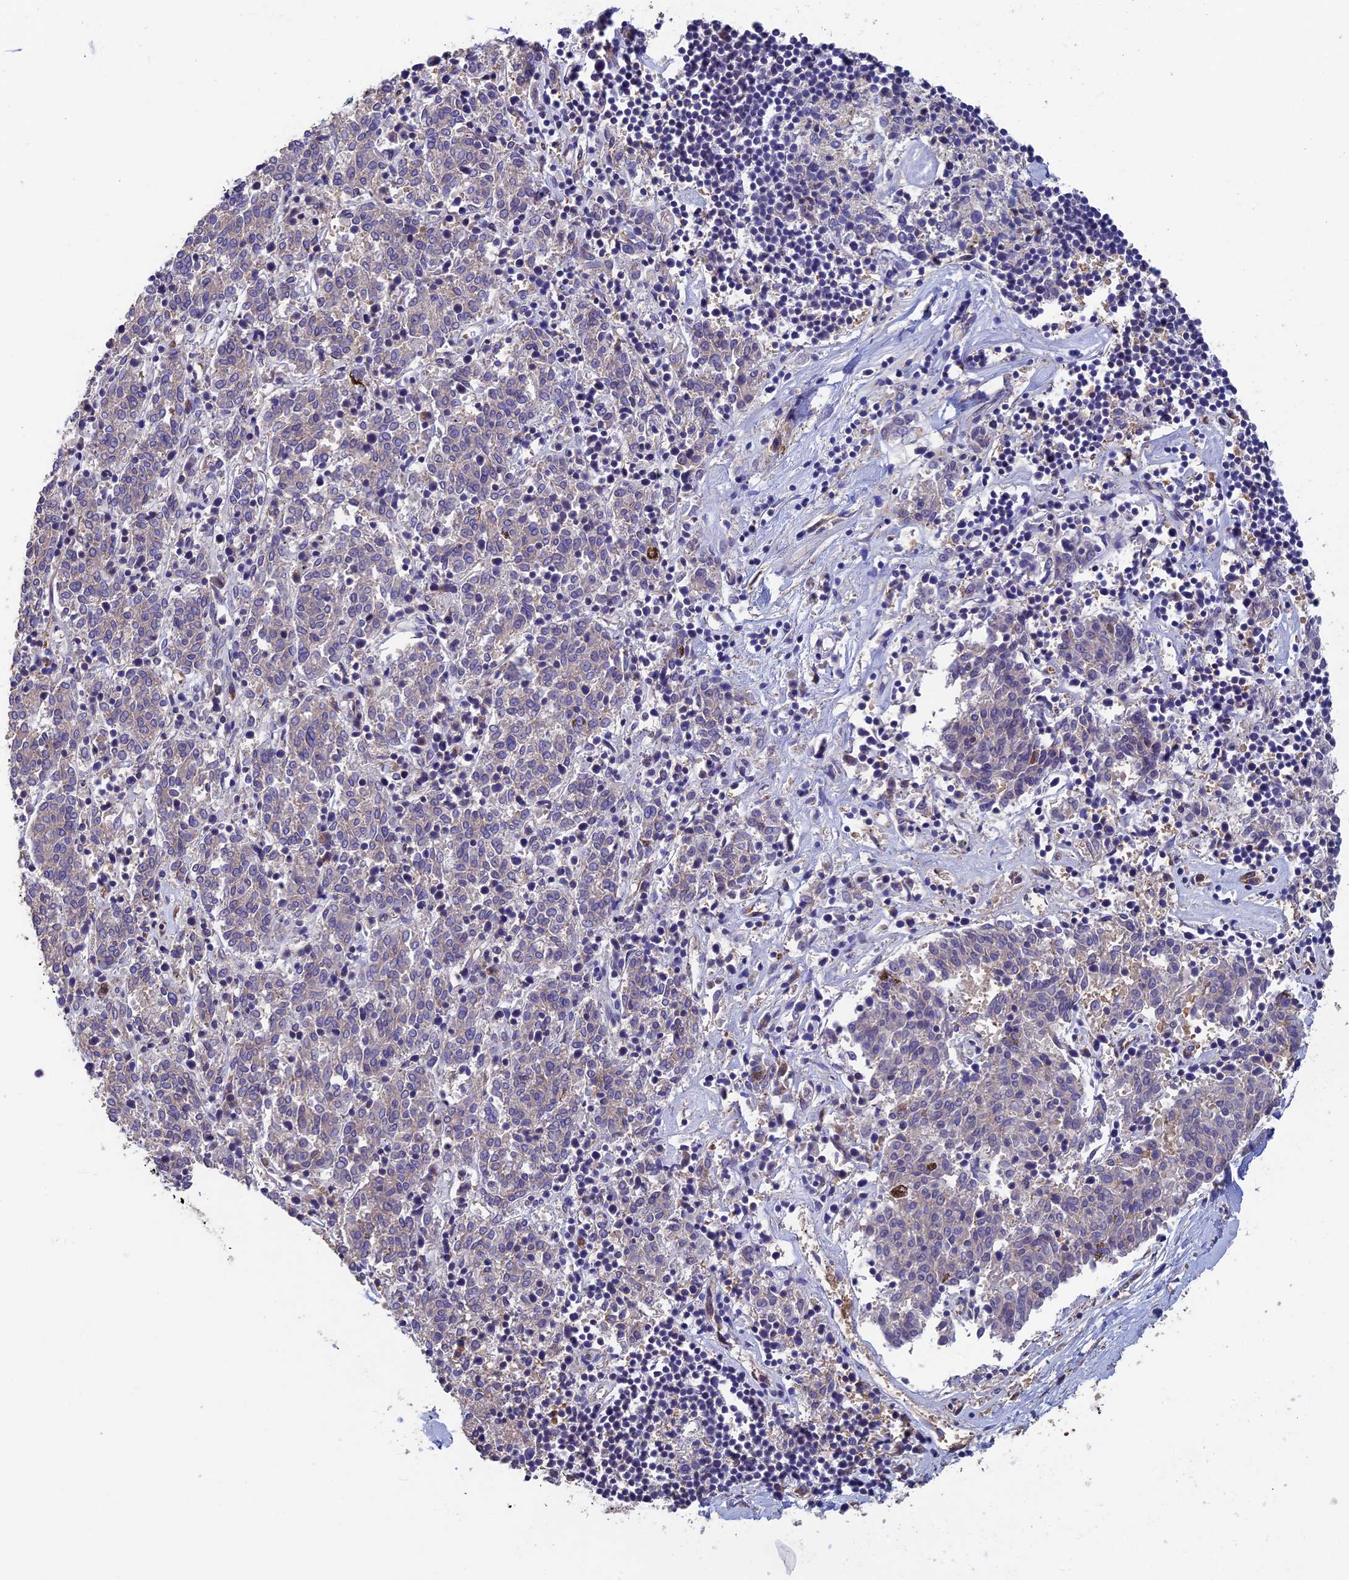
{"staining": {"intensity": "negative", "quantity": "none", "location": "none"}, "tissue": "melanoma", "cell_type": "Tumor cells", "image_type": "cancer", "snomed": [{"axis": "morphology", "description": "Malignant melanoma, NOS"}, {"axis": "topography", "description": "Skin"}], "caption": "Image shows no protein staining in tumor cells of melanoma tissue.", "gene": "LCMT1", "patient": {"sex": "female", "age": 72}}